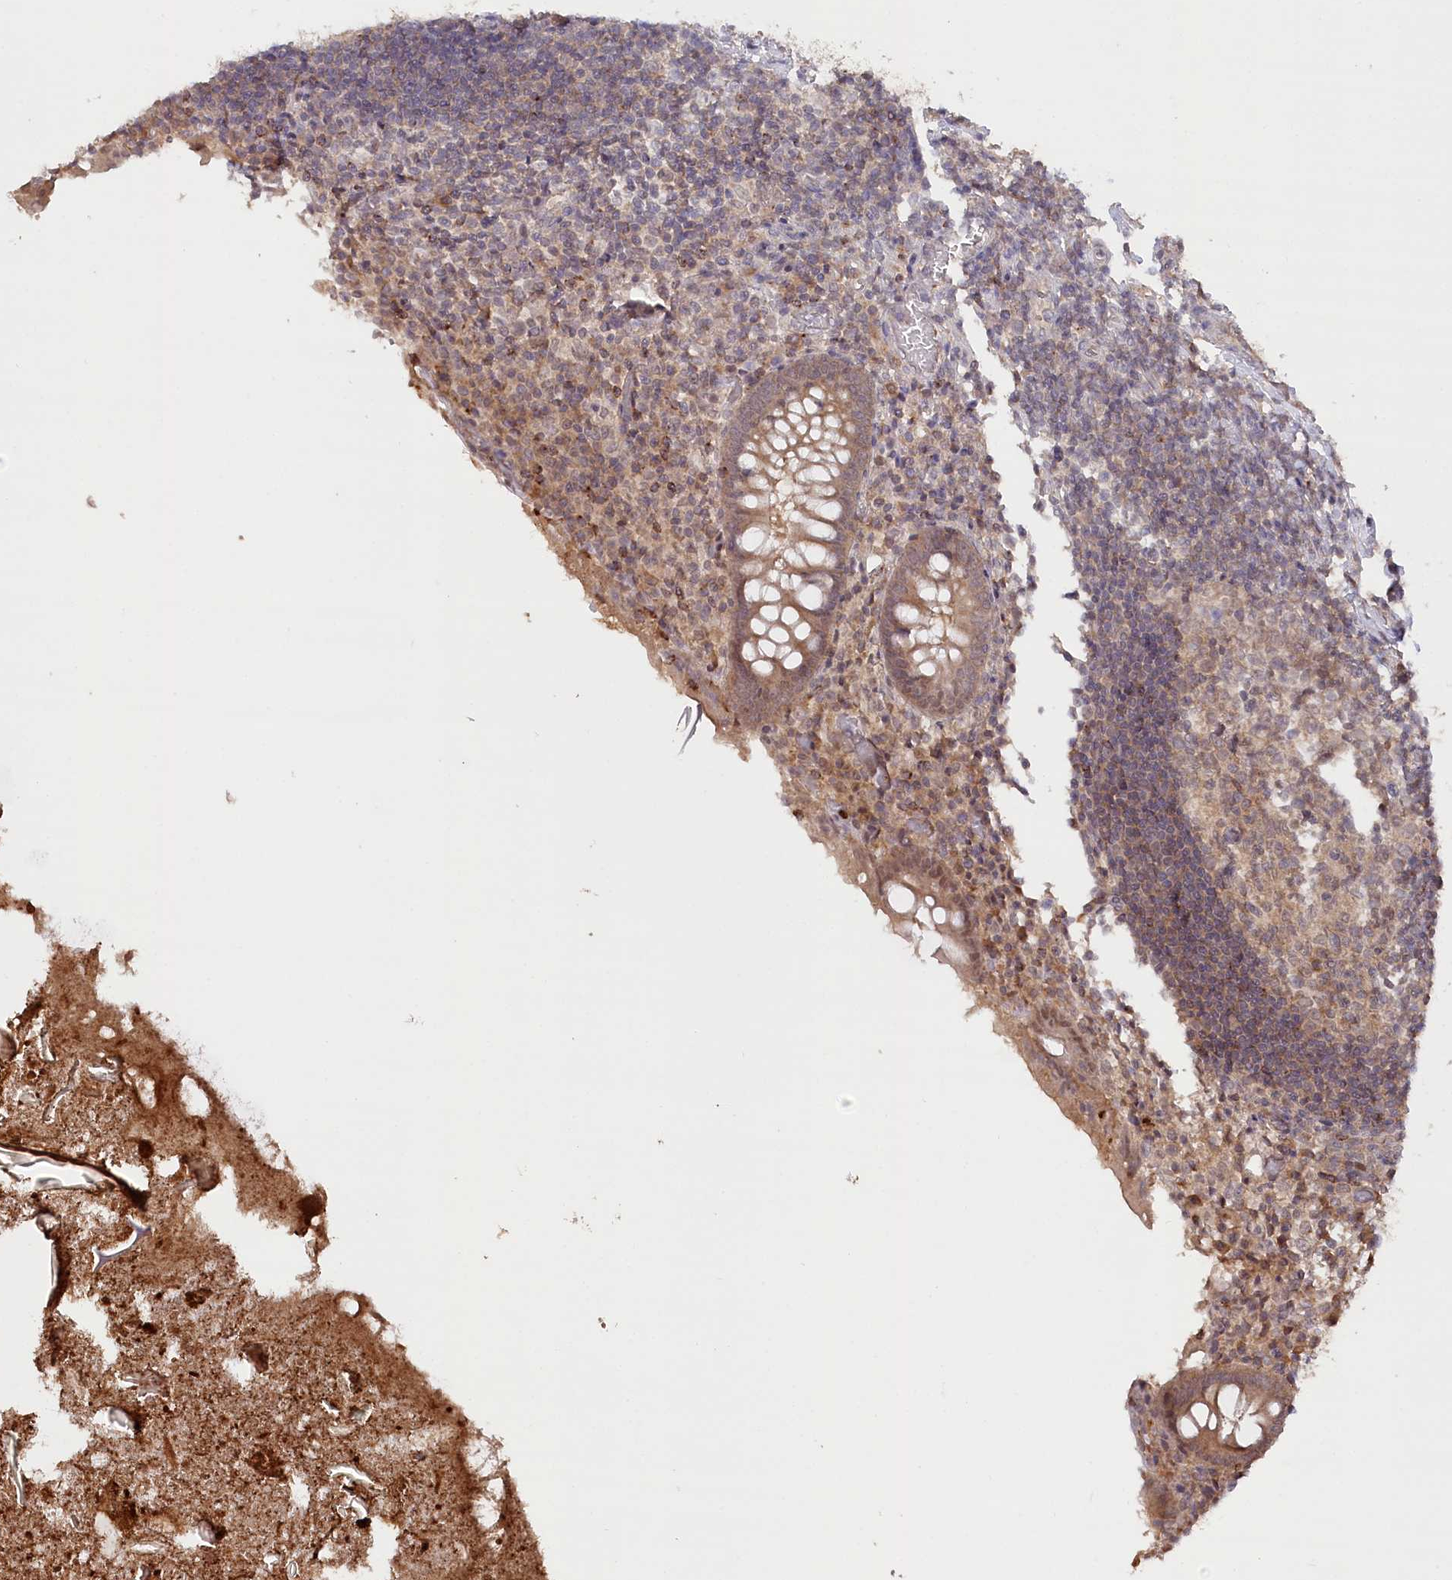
{"staining": {"intensity": "moderate", "quantity": ">75%", "location": "cytoplasmic/membranous"}, "tissue": "appendix", "cell_type": "Glandular cells", "image_type": "normal", "snomed": [{"axis": "morphology", "description": "Normal tissue, NOS"}, {"axis": "topography", "description": "Appendix"}], "caption": "Immunohistochemical staining of benign human appendix exhibits >75% levels of moderate cytoplasmic/membranous protein staining in approximately >75% of glandular cells. The staining was performed using DAB to visualize the protein expression in brown, while the nuclei were stained in blue with hematoxylin (Magnification: 20x).", "gene": "CCSER2", "patient": {"sex": "female", "age": 17}}